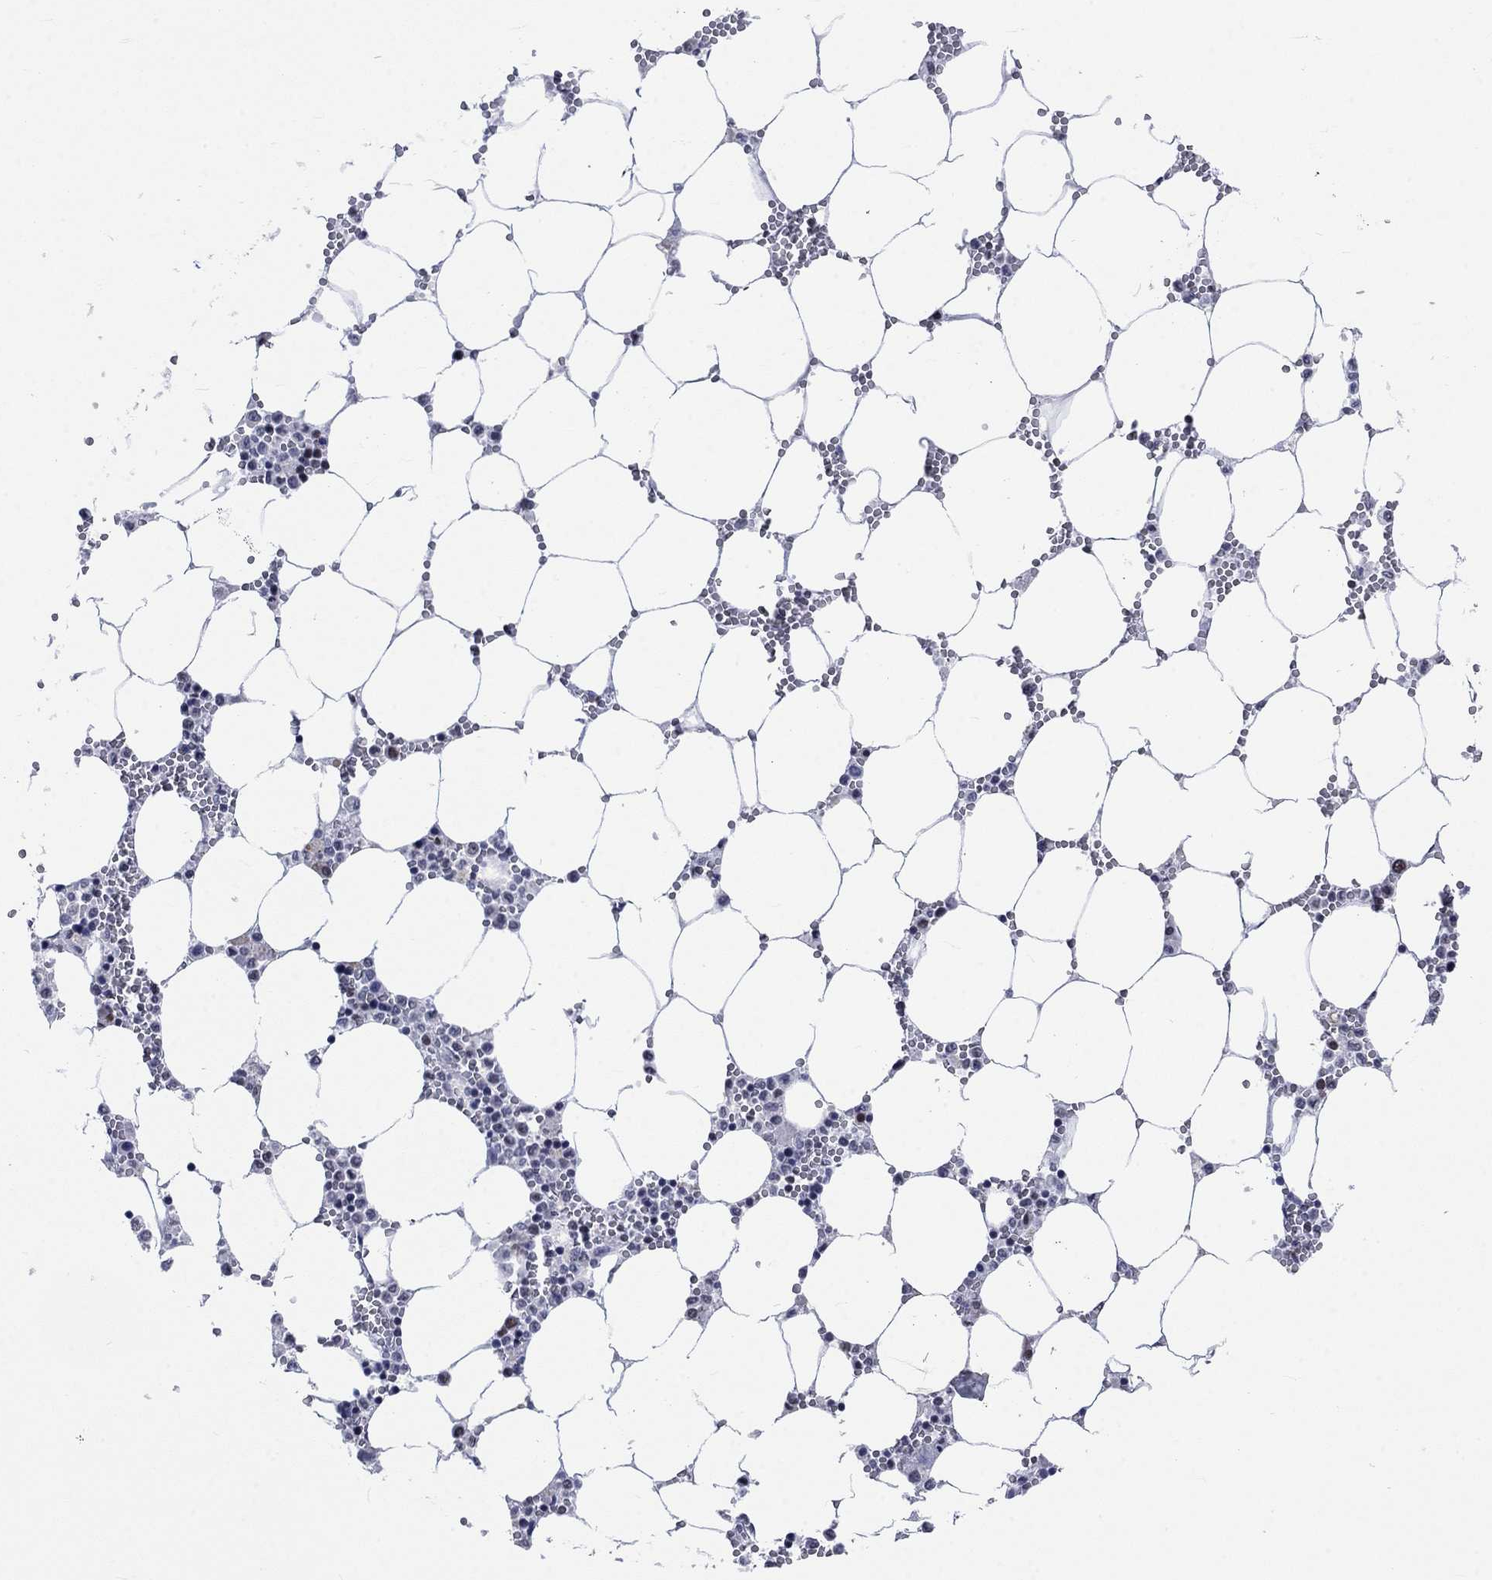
{"staining": {"intensity": "moderate", "quantity": "<25%", "location": "nuclear"}, "tissue": "bone marrow", "cell_type": "Hematopoietic cells", "image_type": "normal", "snomed": [{"axis": "morphology", "description": "Normal tissue, NOS"}, {"axis": "topography", "description": "Bone marrow"}], "caption": "A low amount of moderate nuclear expression is present in approximately <25% of hematopoietic cells in benign bone marrow. The protein is stained brown, and the nuclei are stained in blue (DAB IHC with brightfield microscopy, high magnification).", "gene": "HCFC1", "patient": {"sex": "female", "age": 64}}